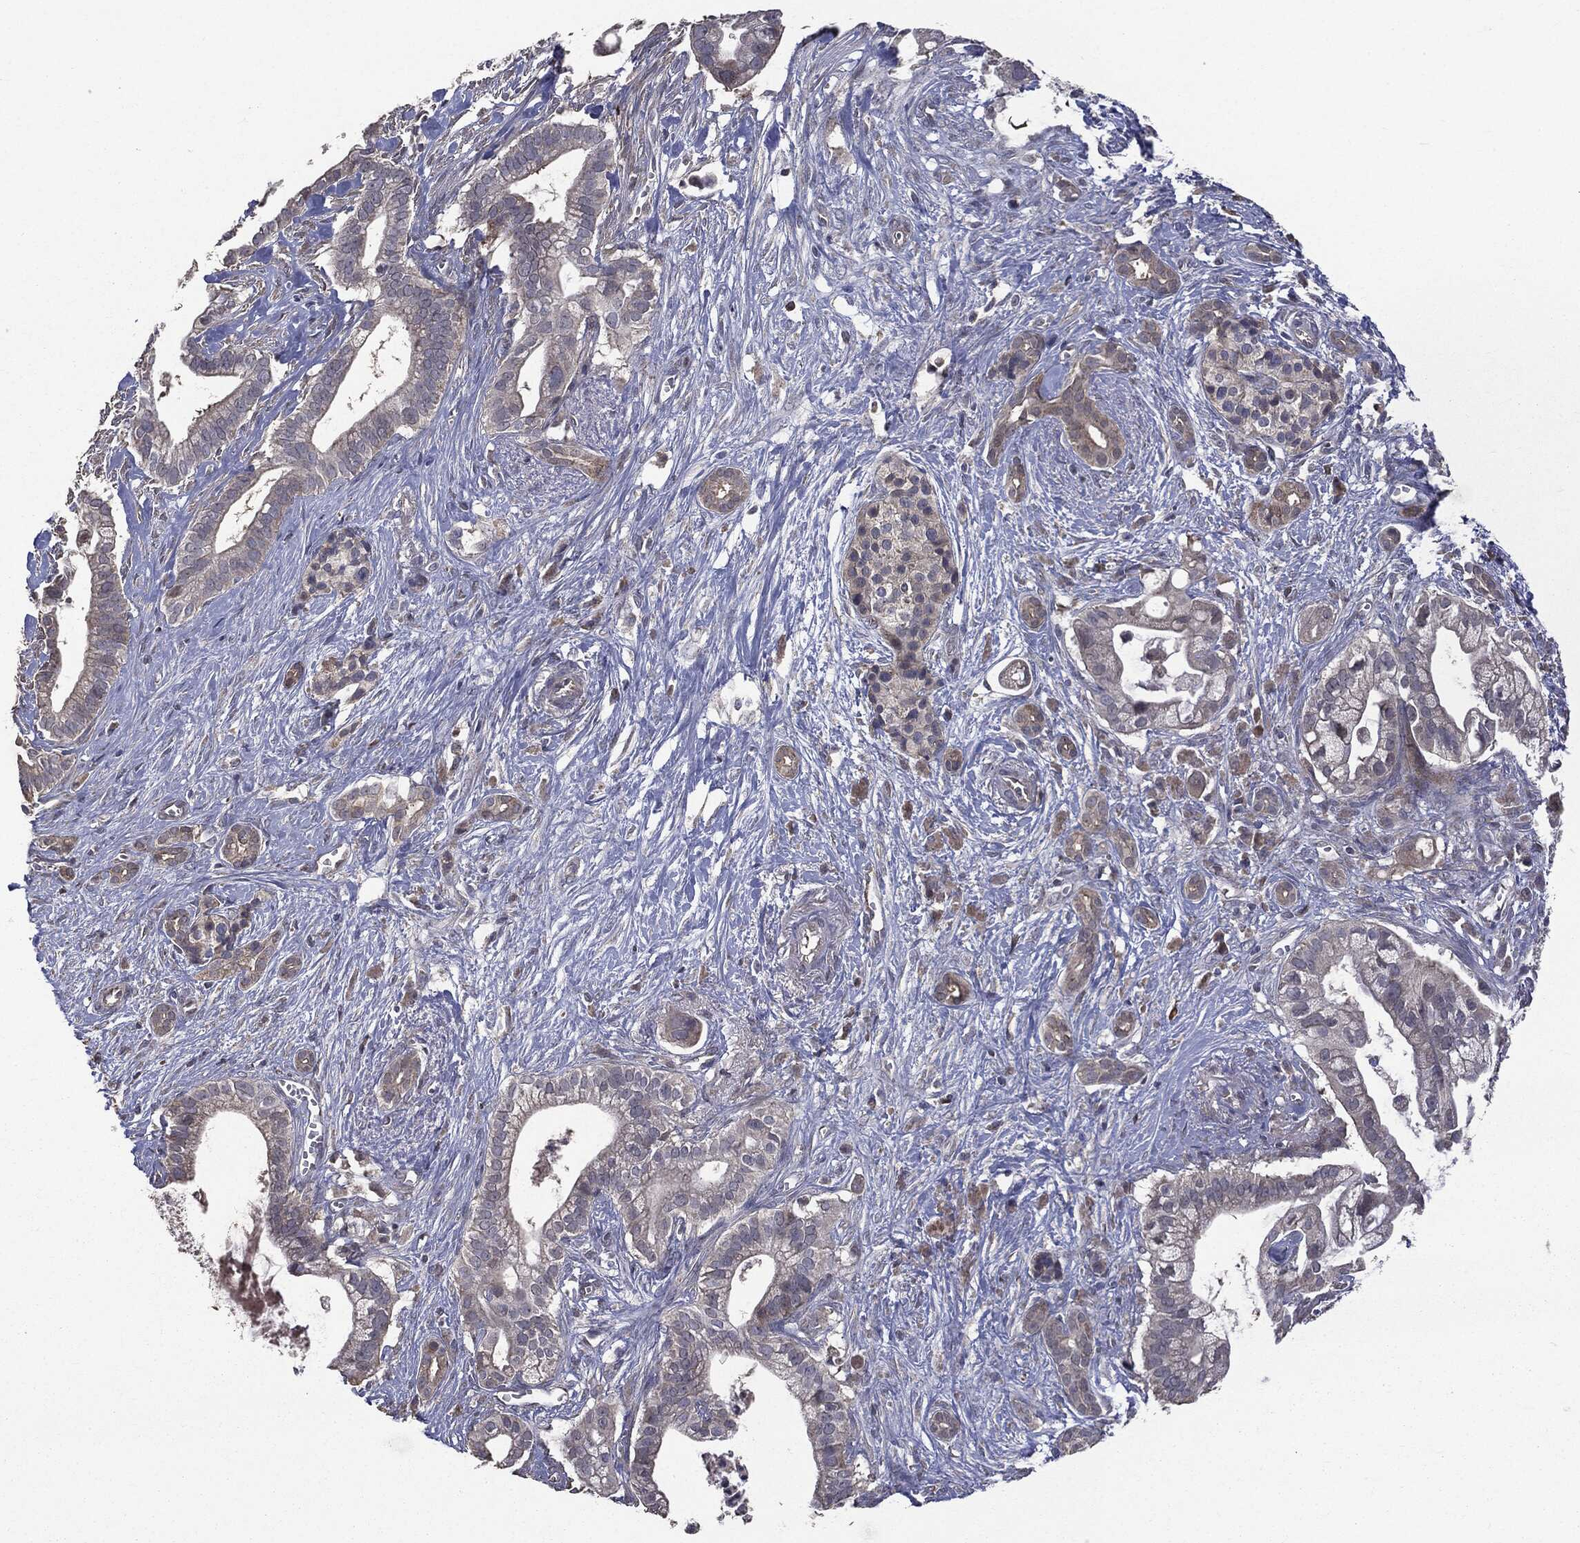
{"staining": {"intensity": "weak", "quantity": "<25%", "location": "cytoplasmic/membranous"}, "tissue": "pancreatic cancer", "cell_type": "Tumor cells", "image_type": "cancer", "snomed": [{"axis": "morphology", "description": "Adenocarcinoma, NOS"}, {"axis": "topography", "description": "Pancreas"}], "caption": "The image demonstrates no staining of tumor cells in adenocarcinoma (pancreatic). The staining was performed using DAB to visualize the protein expression in brown, while the nuclei were stained in blue with hematoxylin (Magnification: 20x).", "gene": "MTOR", "patient": {"sex": "male", "age": 61}}